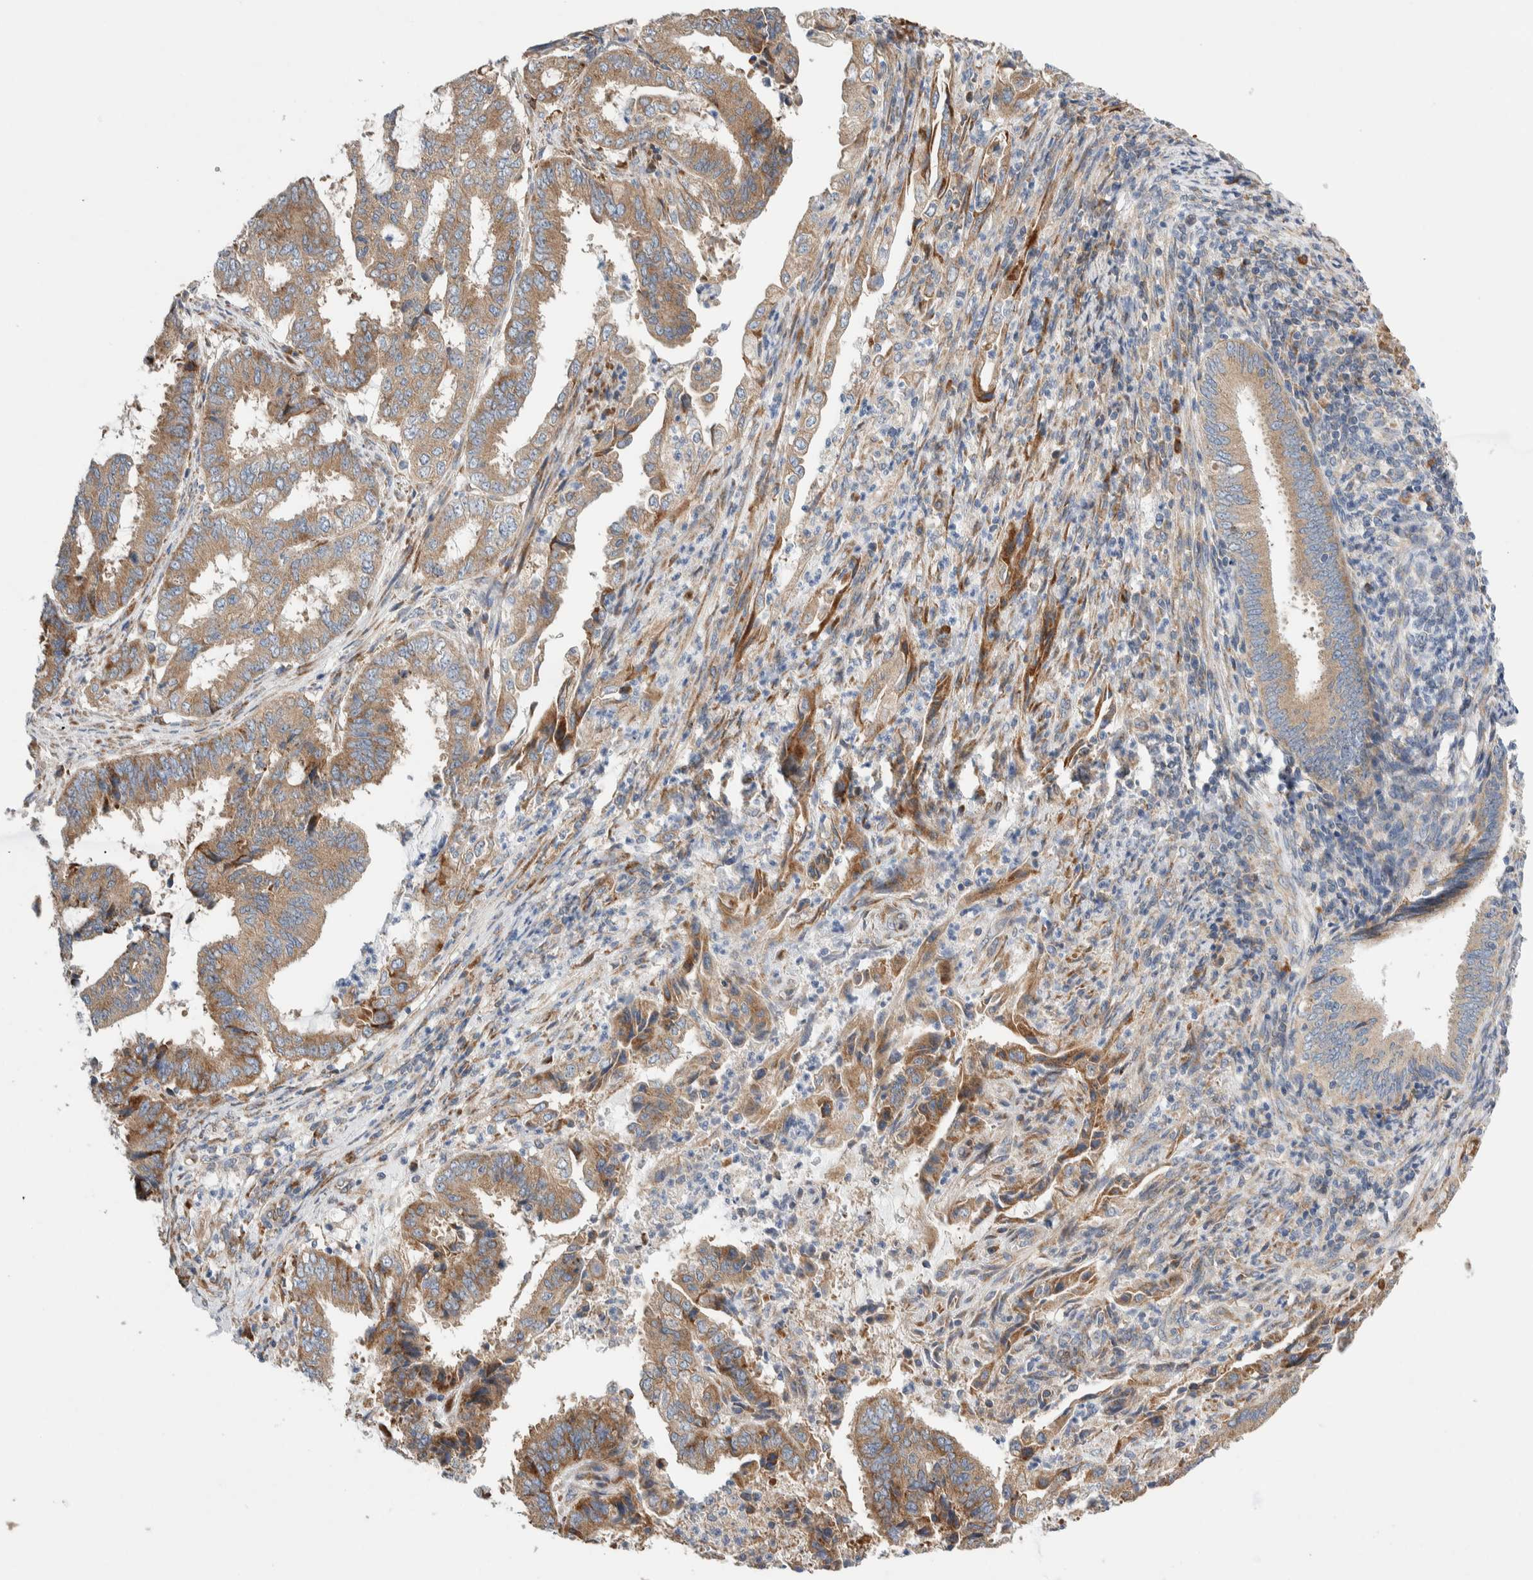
{"staining": {"intensity": "moderate", "quantity": ">75%", "location": "cytoplasmic/membranous"}, "tissue": "endometrial cancer", "cell_type": "Tumor cells", "image_type": "cancer", "snomed": [{"axis": "morphology", "description": "Adenocarcinoma, NOS"}, {"axis": "topography", "description": "Endometrium"}], "caption": "Immunohistochemistry micrograph of neoplastic tissue: human endometrial cancer stained using immunohistochemistry exhibits medium levels of moderate protein expression localized specifically in the cytoplasmic/membranous of tumor cells, appearing as a cytoplasmic/membranous brown color.", "gene": "RACK1", "patient": {"sex": "female", "age": 51}}